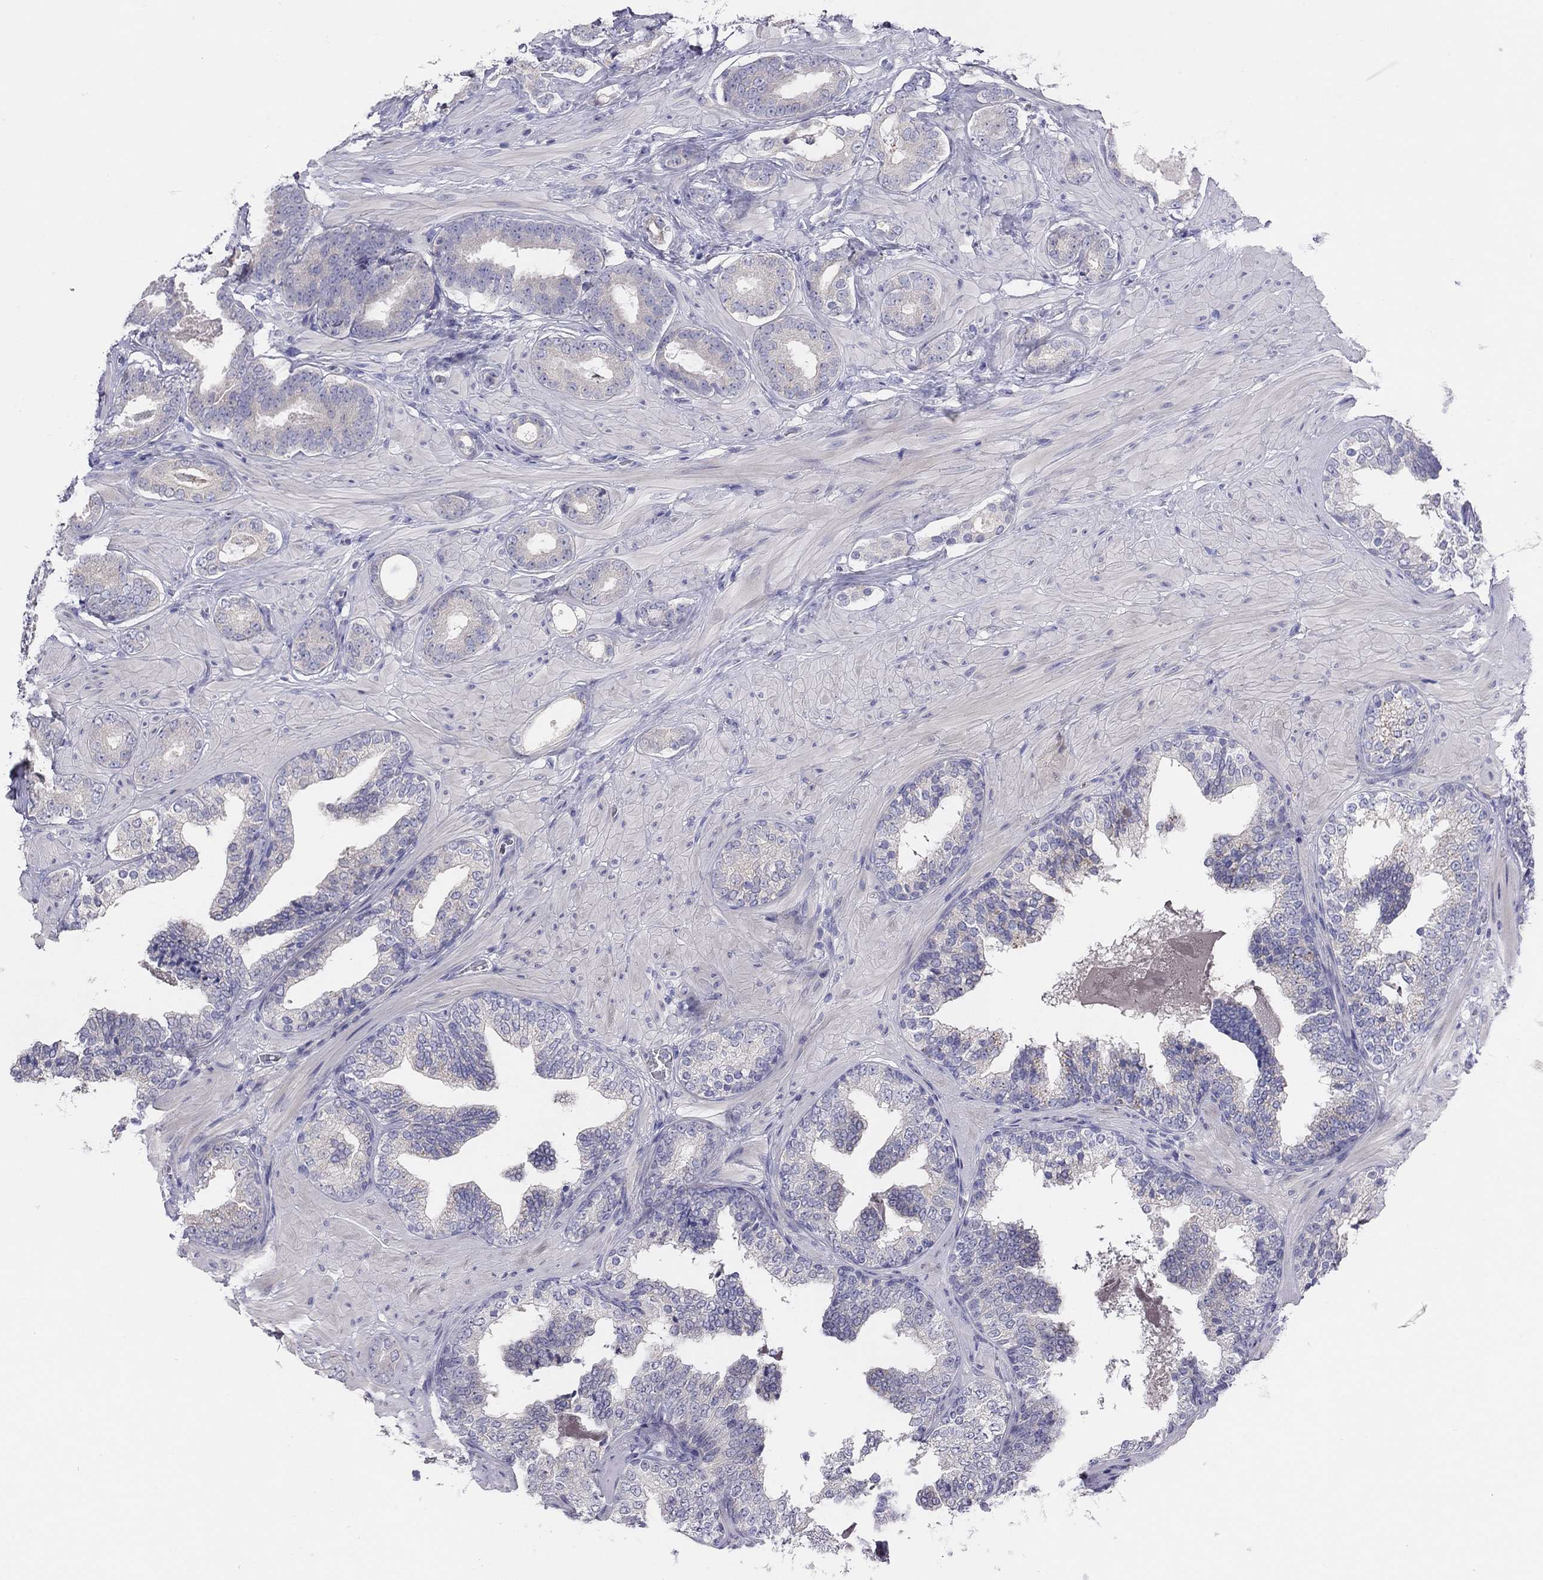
{"staining": {"intensity": "negative", "quantity": "none", "location": "none"}, "tissue": "prostate cancer", "cell_type": "Tumor cells", "image_type": "cancer", "snomed": [{"axis": "morphology", "description": "Adenocarcinoma, Low grade"}, {"axis": "topography", "description": "Prostate"}], "caption": "Immunohistochemistry (IHC) histopathology image of neoplastic tissue: human prostate cancer (adenocarcinoma (low-grade)) stained with DAB exhibits no significant protein positivity in tumor cells.", "gene": "MGAT4C", "patient": {"sex": "male", "age": 60}}